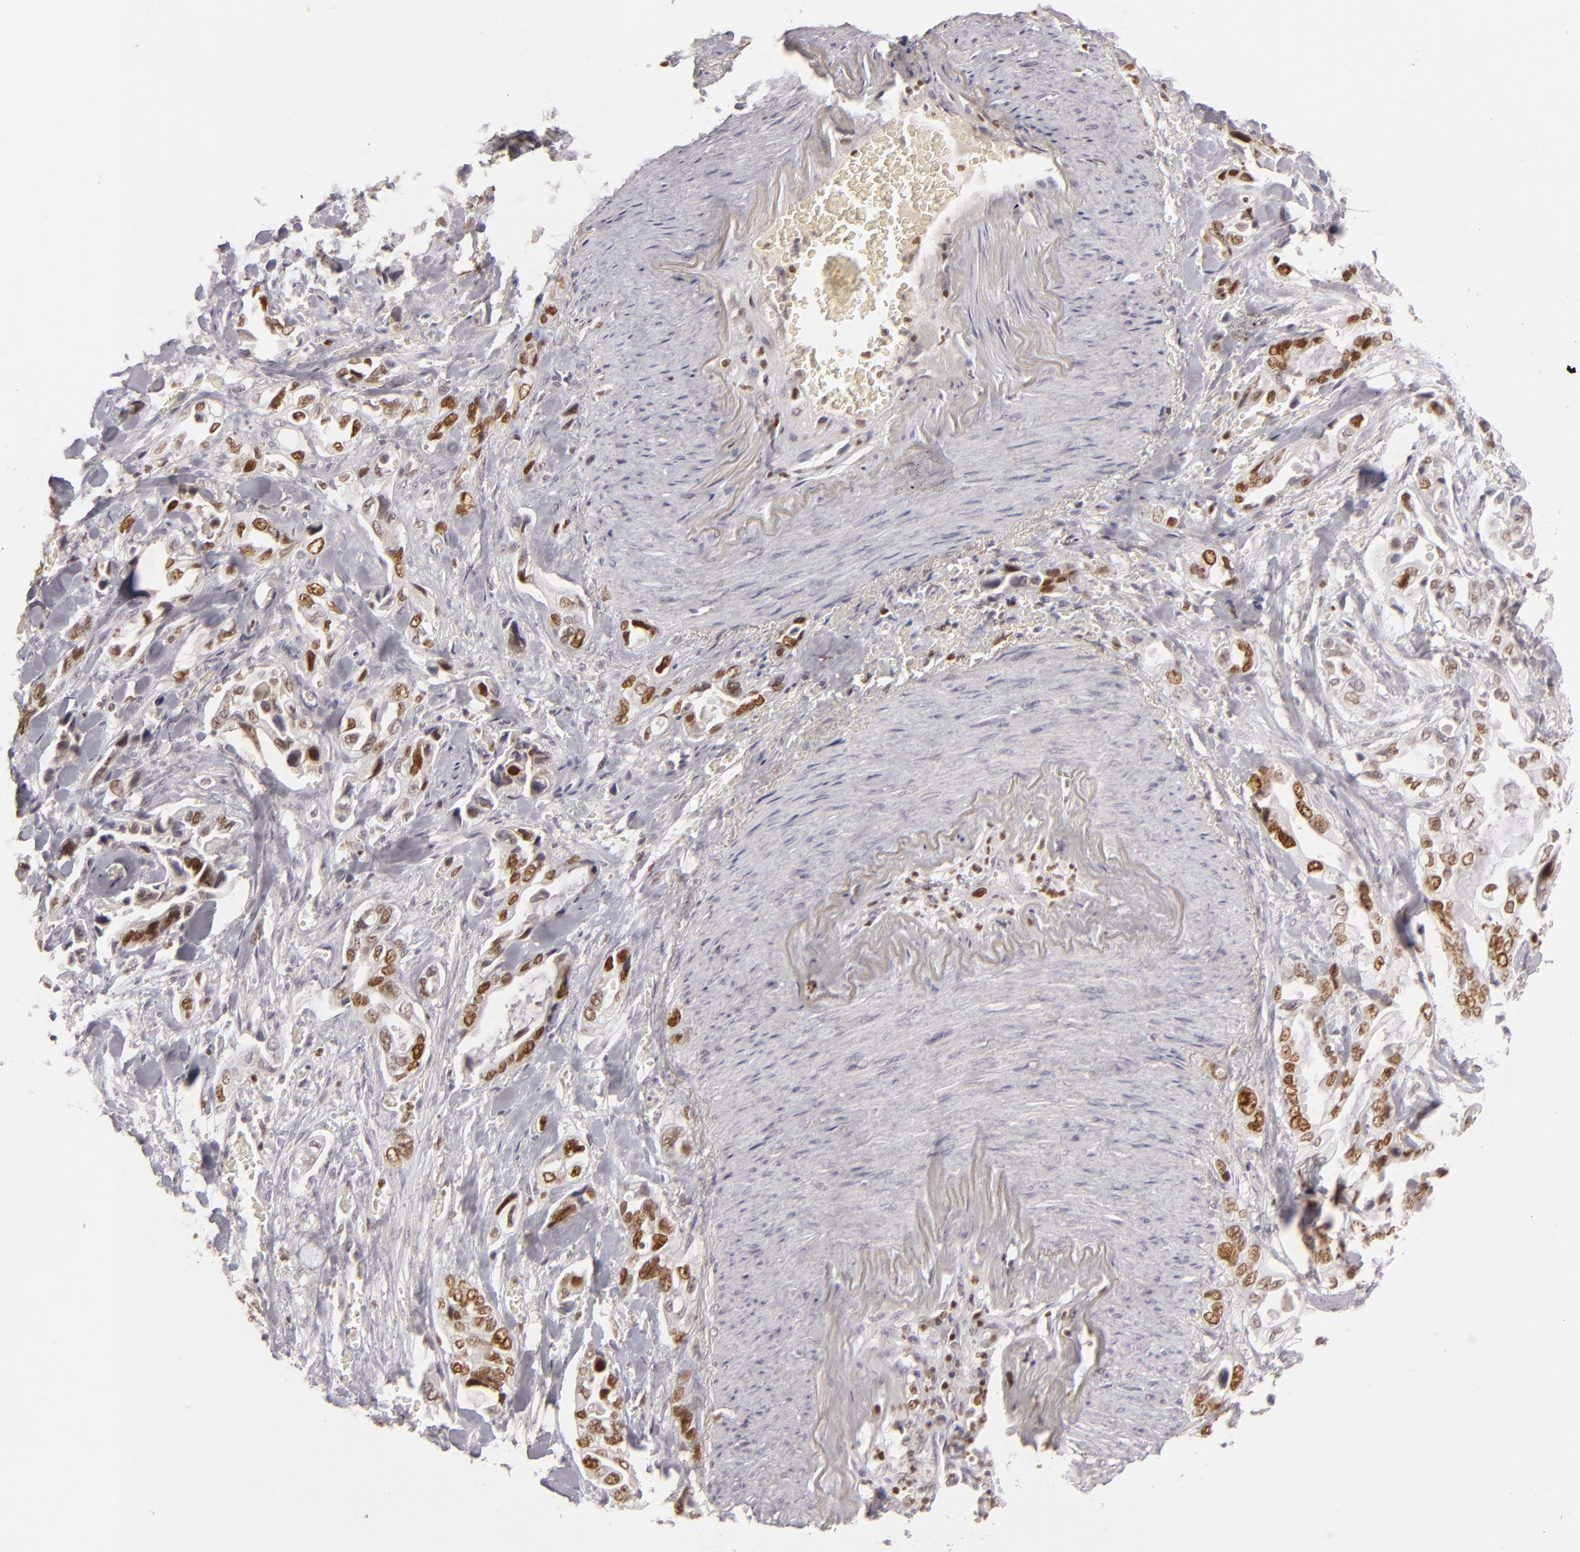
{"staining": {"intensity": "strong", "quantity": ">75%", "location": "nuclear"}, "tissue": "pancreatic cancer", "cell_type": "Tumor cells", "image_type": "cancer", "snomed": [{"axis": "morphology", "description": "Adenocarcinoma, NOS"}, {"axis": "topography", "description": "Pancreas"}], "caption": "An IHC micrograph of neoplastic tissue is shown. Protein staining in brown labels strong nuclear positivity in adenocarcinoma (pancreatic) within tumor cells.", "gene": "FEN1", "patient": {"sex": "male", "age": 69}}